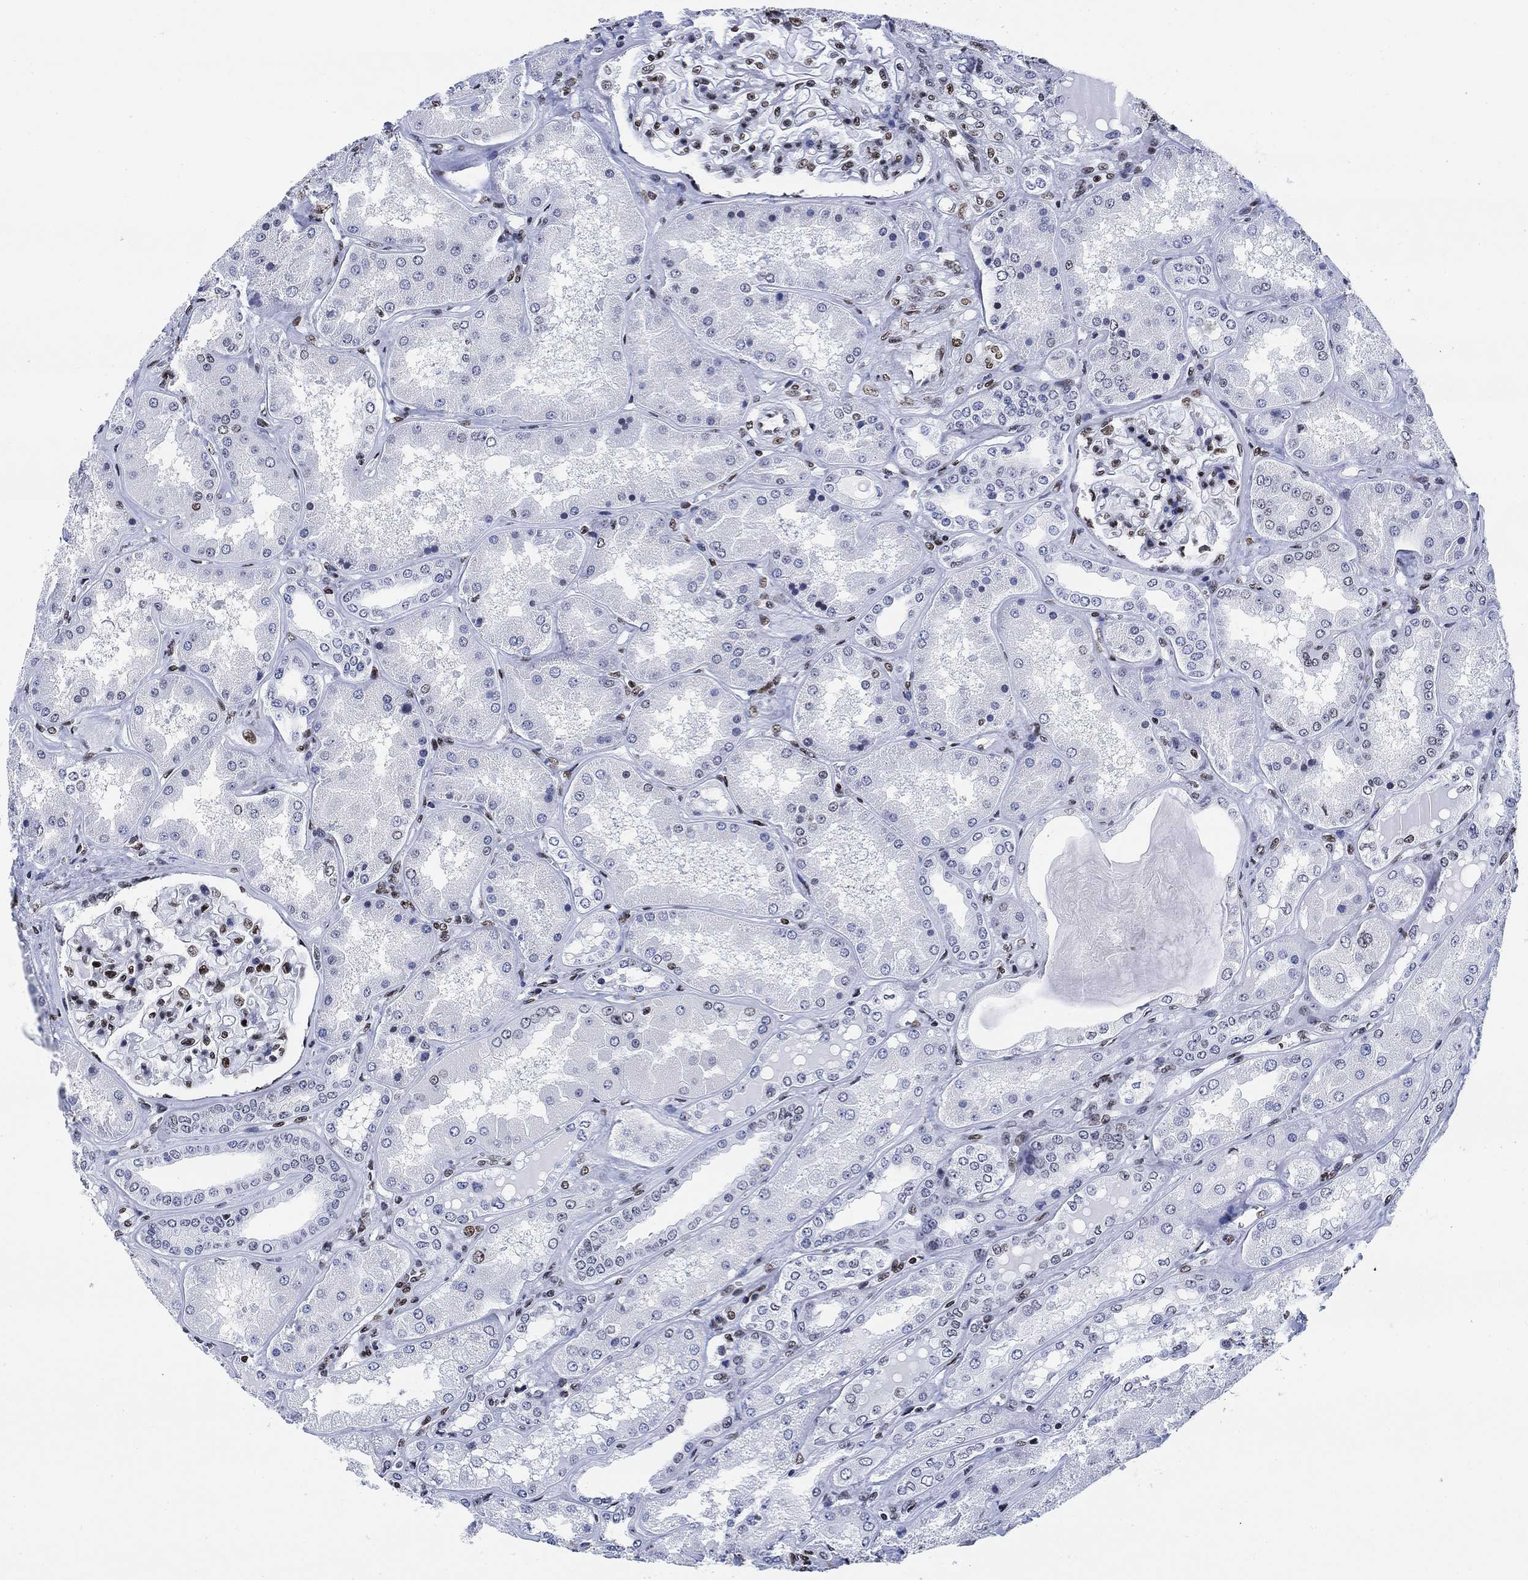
{"staining": {"intensity": "strong", "quantity": "<25%", "location": "nuclear"}, "tissue": "kidney", "cell_type": "Cells in glomeruli", "image_type": "normal", "snomed": [{"axis": "morphology", "description": "Normal tissue, NOS"}, {"axis": "topography", "description": "Kidney"}], "caption": "Protein staining displays strong nuclear expression in about <25% of cells in glomeruli in normal kidney.", "gene": "H1", "patient": {"sex": "female", "age": 56}}